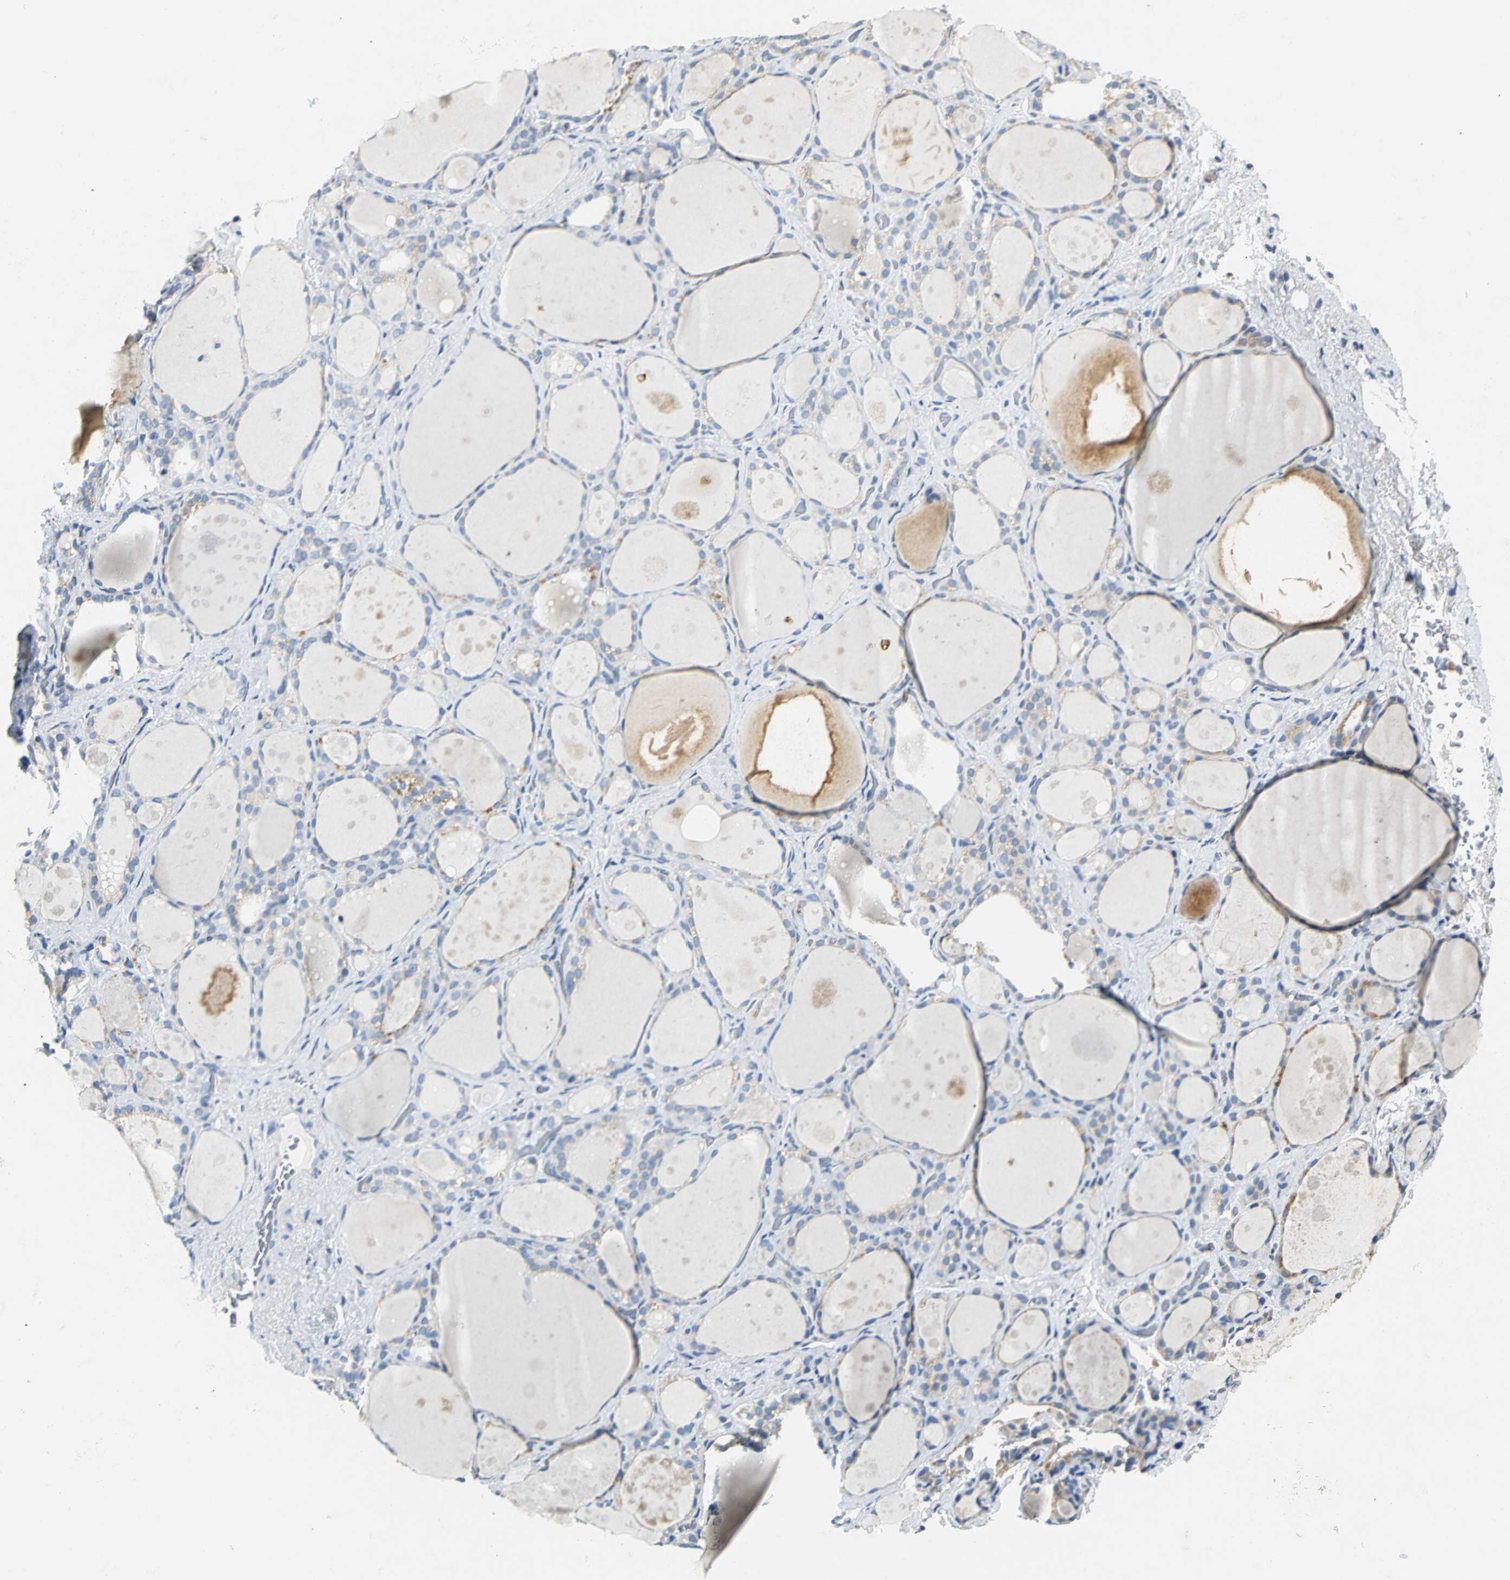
{"staining": {"intensity": "weak", "quantity": "<25%", "location": "cytoplasmic/membranous"}, "tissue": "thyroid gland", "cell_type": "Glandular cells", "image_type": "normal", "snomed": [{"axis": "morphology", "description": "Normal tissue, NOS"}, {"axis": "topography", "description": "Thyroid gland"}], "caption": "IHC image of normal thyroid gland stained for a protein (brown), which displays no positivity in glandular cells.", "gene": "B3GNT2", "patient": {"sex": "female", "age": 75}}